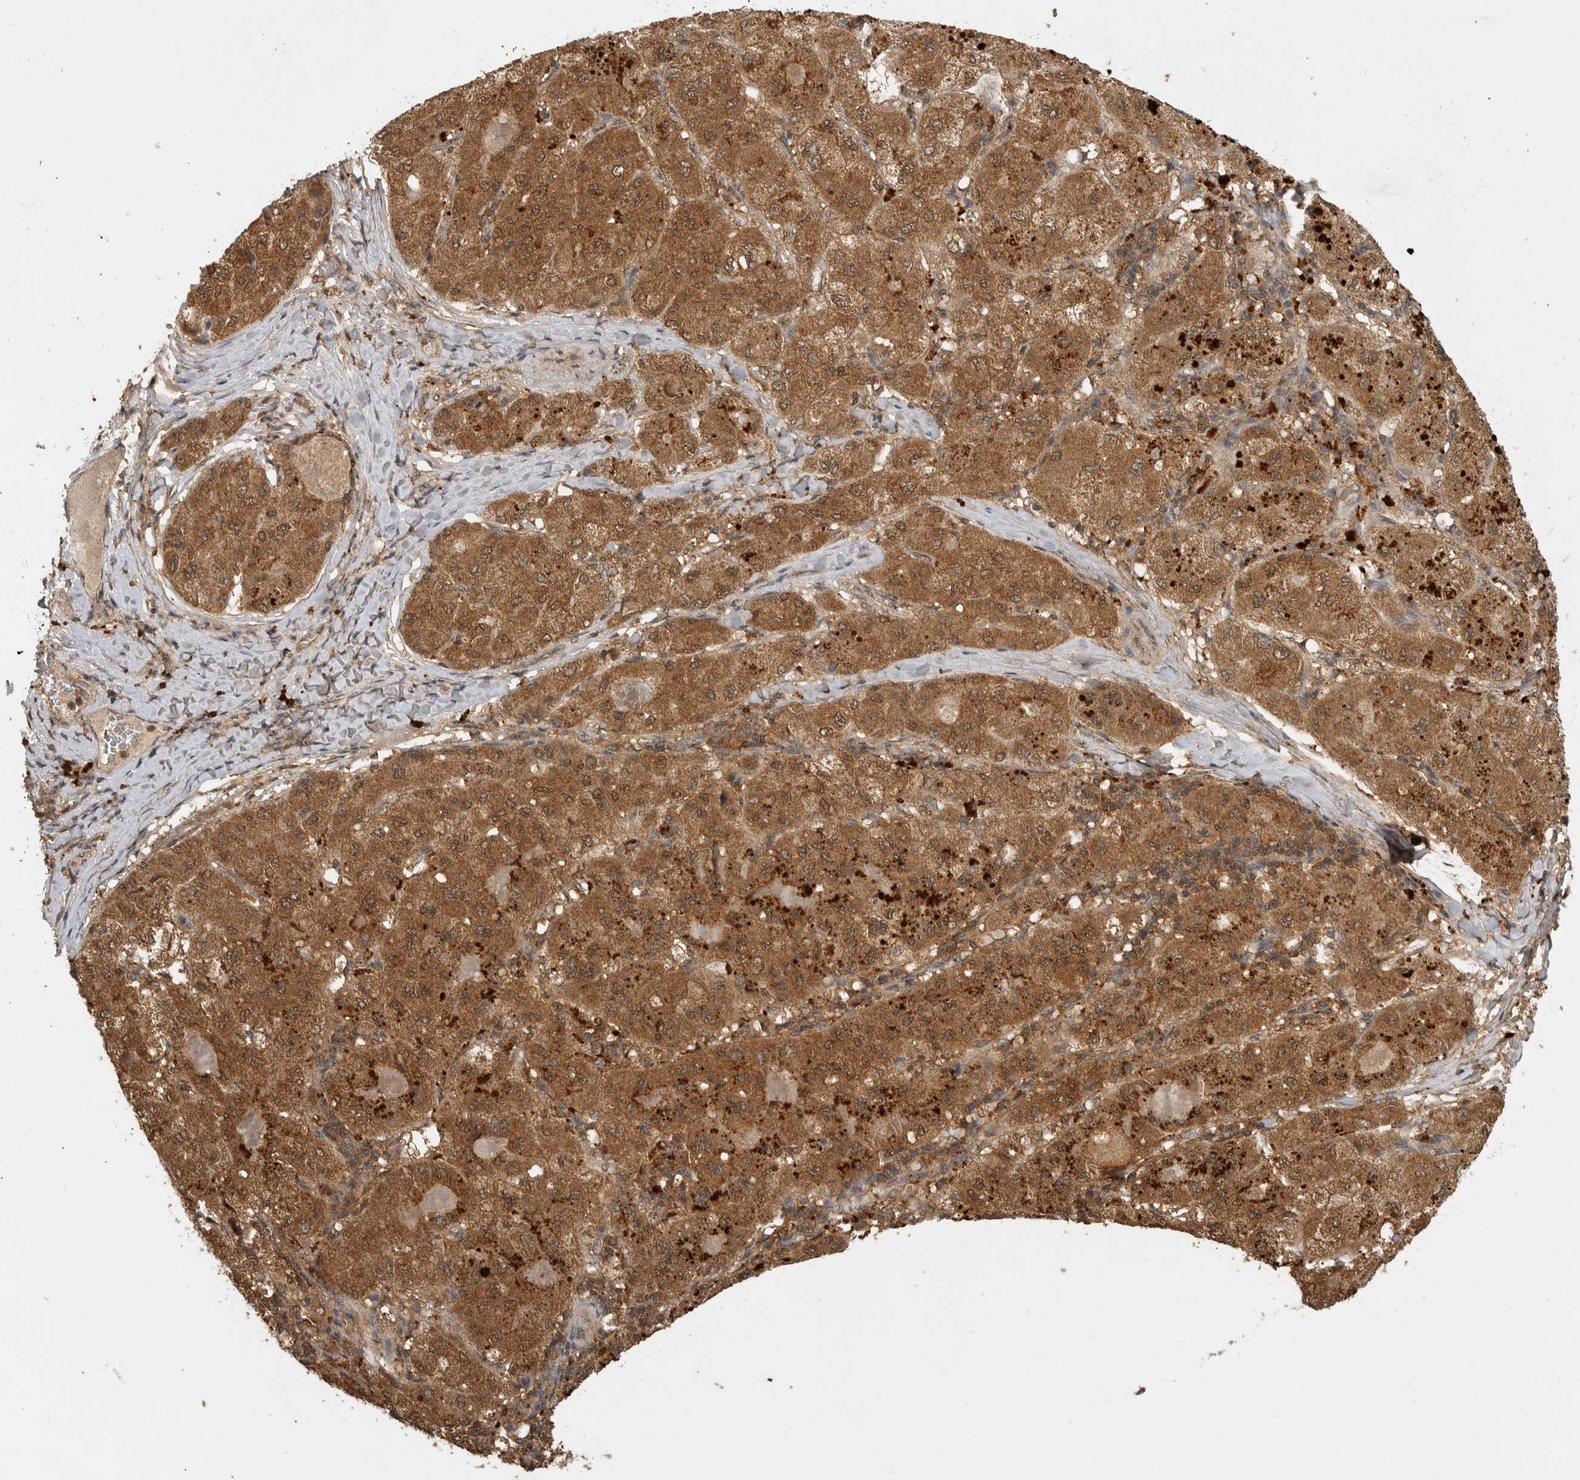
{"staining": {"intensity": "moderate", "quantity": ">75%", "location": "cytoplasmic/membranous,nuclear"}, "tissue": "liver cancer", "cell_type": "Tumor cells", "image_type": "cancer", "snomed": [{"axis": "morphology", "description": "Carcinoma, Hepatocellular, NOS"}, {"axis": "topography", "description": "Liver"}], "caption": "Immunohistochemistry histopathology image of neoplastic tissue: liver hepatocellular carcinoma stained using immunohistochemistry shows medium levels of moderate protein expression localized specifically in the cytoplasmic/membranous and nuclear of tumor cells, appearing as a cytoplasmic/membranous and nuclear brown color.", "gene": "ICOSLG", "patient": {"sex": "male", "age": 80}}